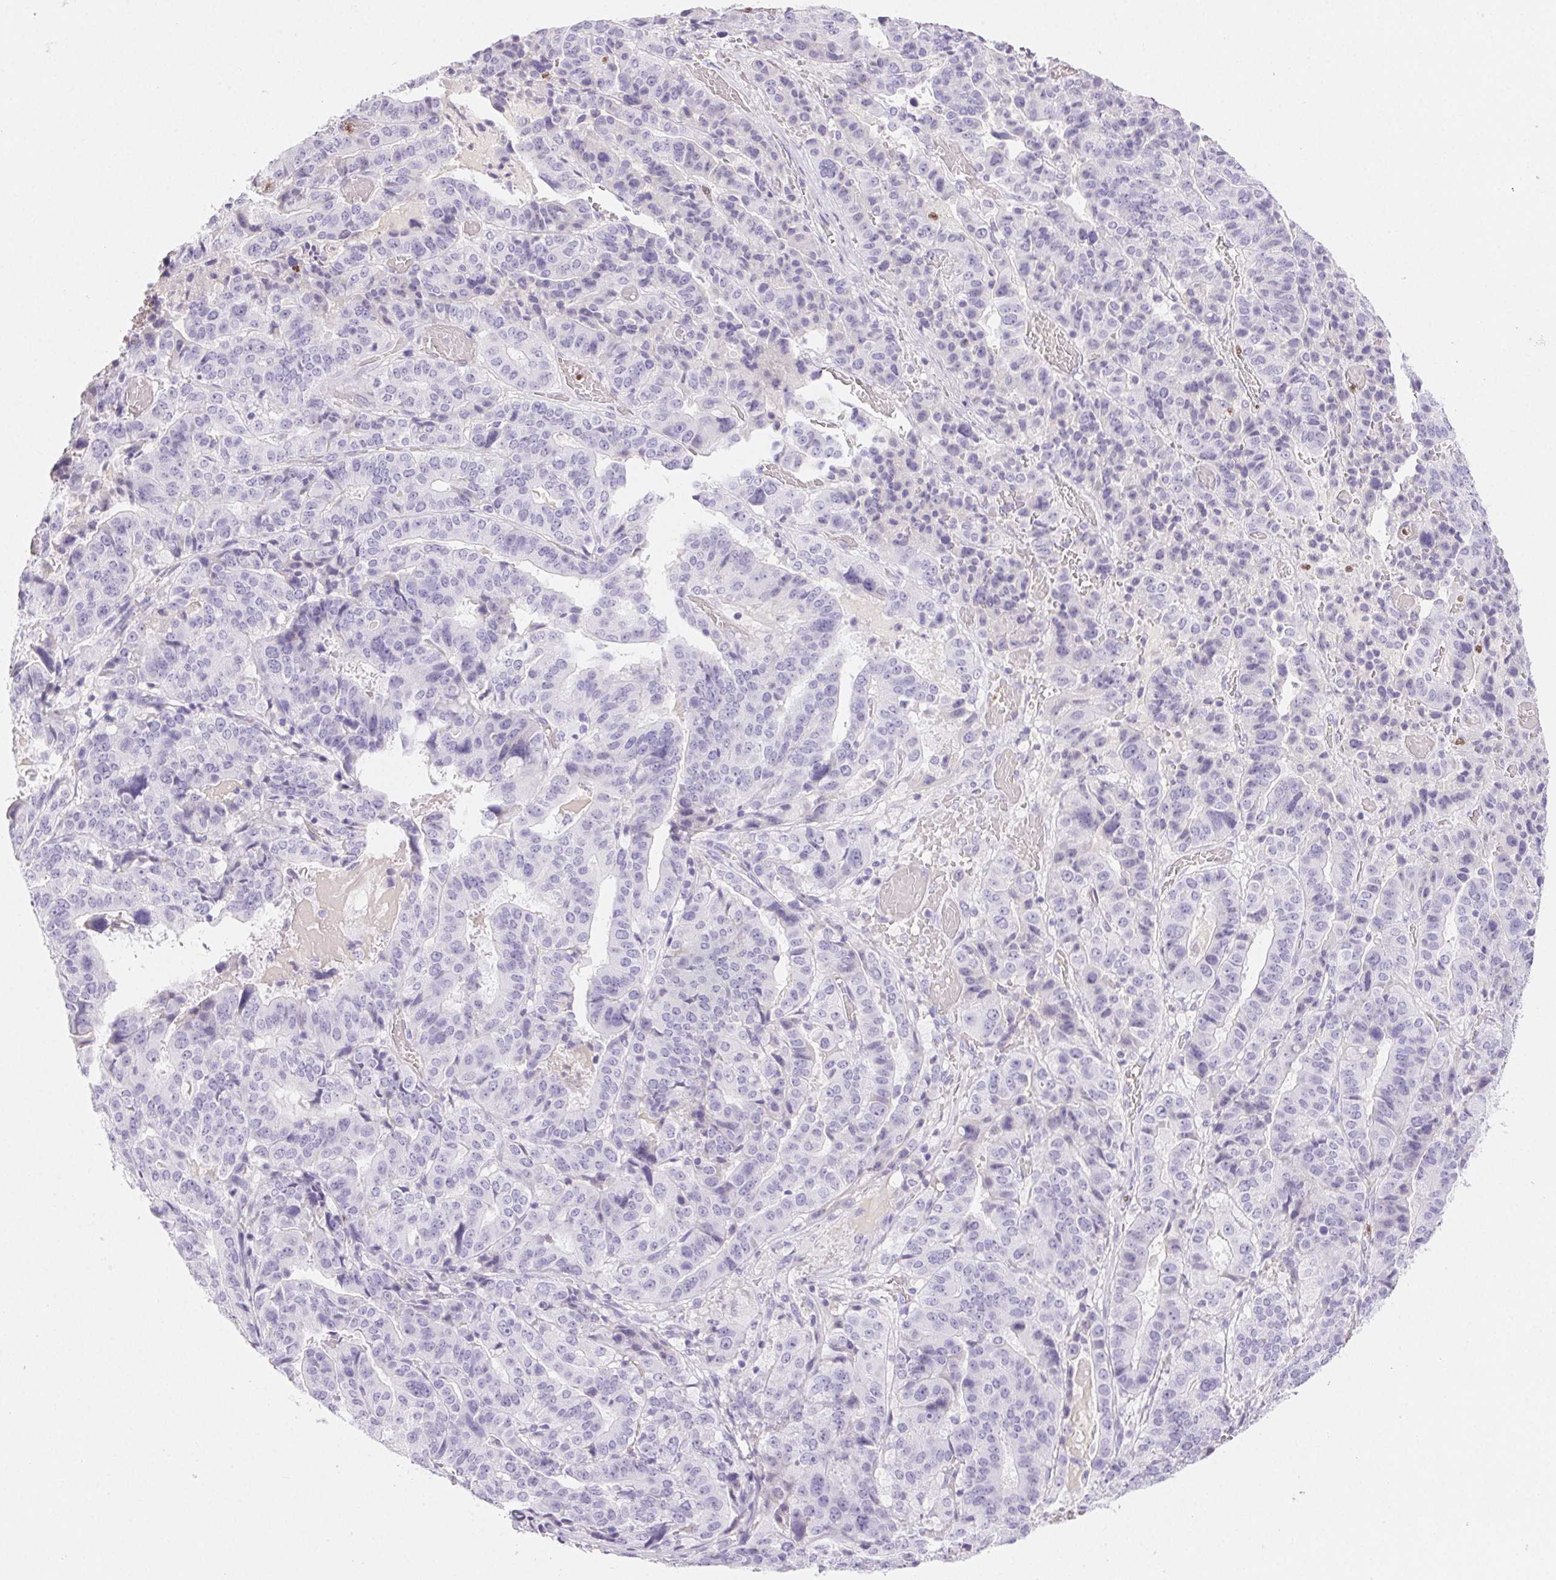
{"staining": {"intensity": "negative", "quantity": "none", "location": "none"}, "tissue": "stomach cancer", "cell_type": "Tumor cells", "image_type": "cancer", "snomed": [{"axis": "morphology", "description": "Adenocarcinoma, NOS"}, {"axis": "topography", "description": "Stomach"}], "caption": "Immunohistochemical staining of stomach cancer shows no significant staining in tumor cells.", "gene": "PADI4", "patient": {"sex": "male", "age": 48}}